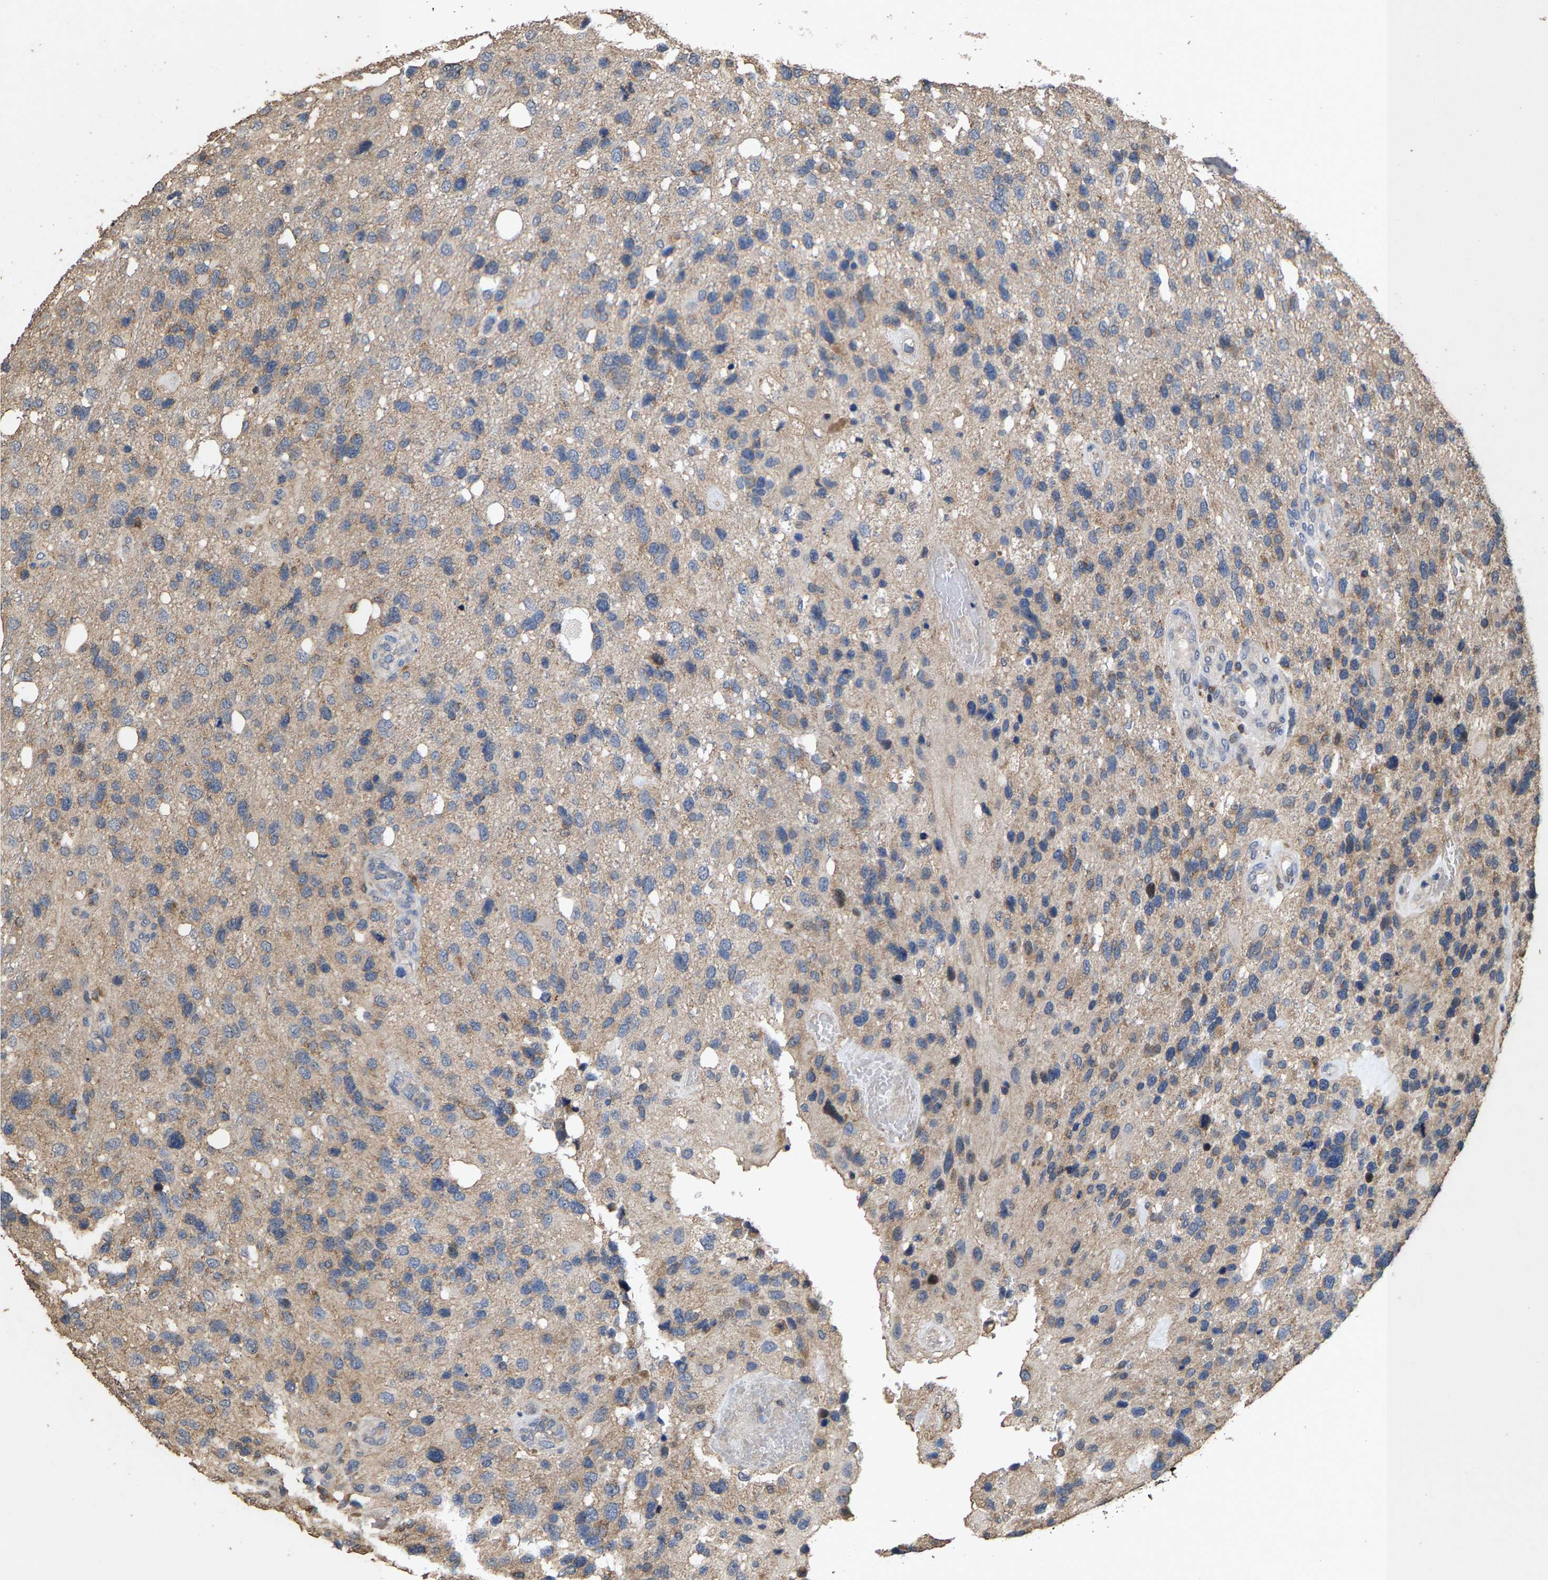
{"staining": {"intensity": "weak", "quantity": "<25%", "location": "cytoplasmic/membranous"}, "tissue": "glioma", "cell_type": "Tumor cells", "image_type": "cancer", "snomed": [{"axis": "morphology", "description": "Glioma, malignant, High grade"}, {"axis": "topography", "description": "Brain"}], "caption": "The histopathology image demonstrates no staining of tumor cells in glioma.", "gene": "TDRKH", "patient": {"sex": "female", "age": 58}}